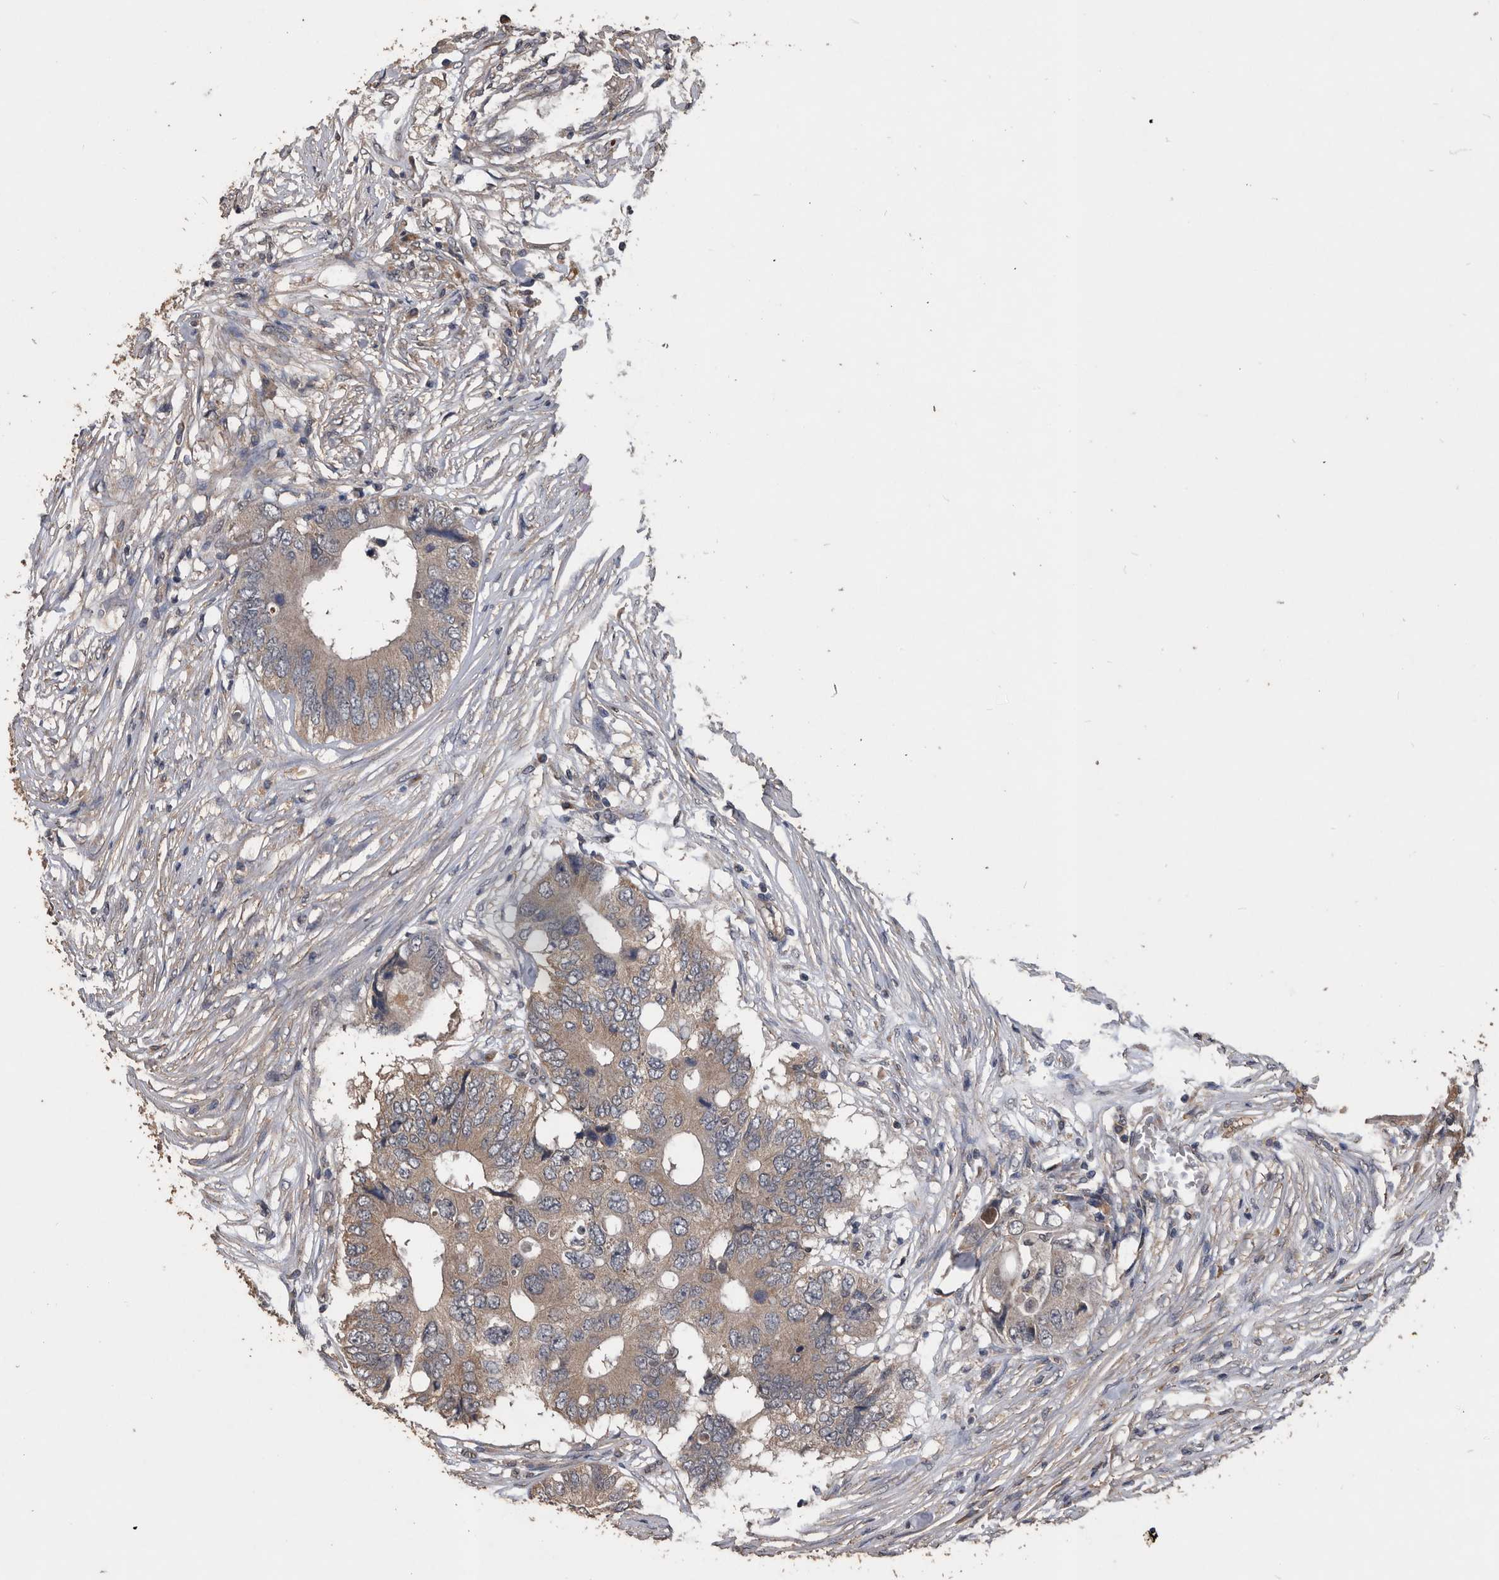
{"staining": {"intensity": "weak", "quantity": ">75%", "location": "cytoplasmic/membranous"}, "tissue": "colorectal cancer", "cell_type": "Tumor cells", "image_type": "cancer", "snomed": [{"axis": "morphology", "description": "Adenocarcinoma, NOS"}, {"axis": "topography", "description": "Colon"}], "caption": "Tumor cells demonstrate low levels of weak cytoplasmic/membranous staining in approximately >75% of cells in adenocarcinoma (colorectal).", "gene": "NRBP1", "patient": {"sex": "male", "age": 71}}